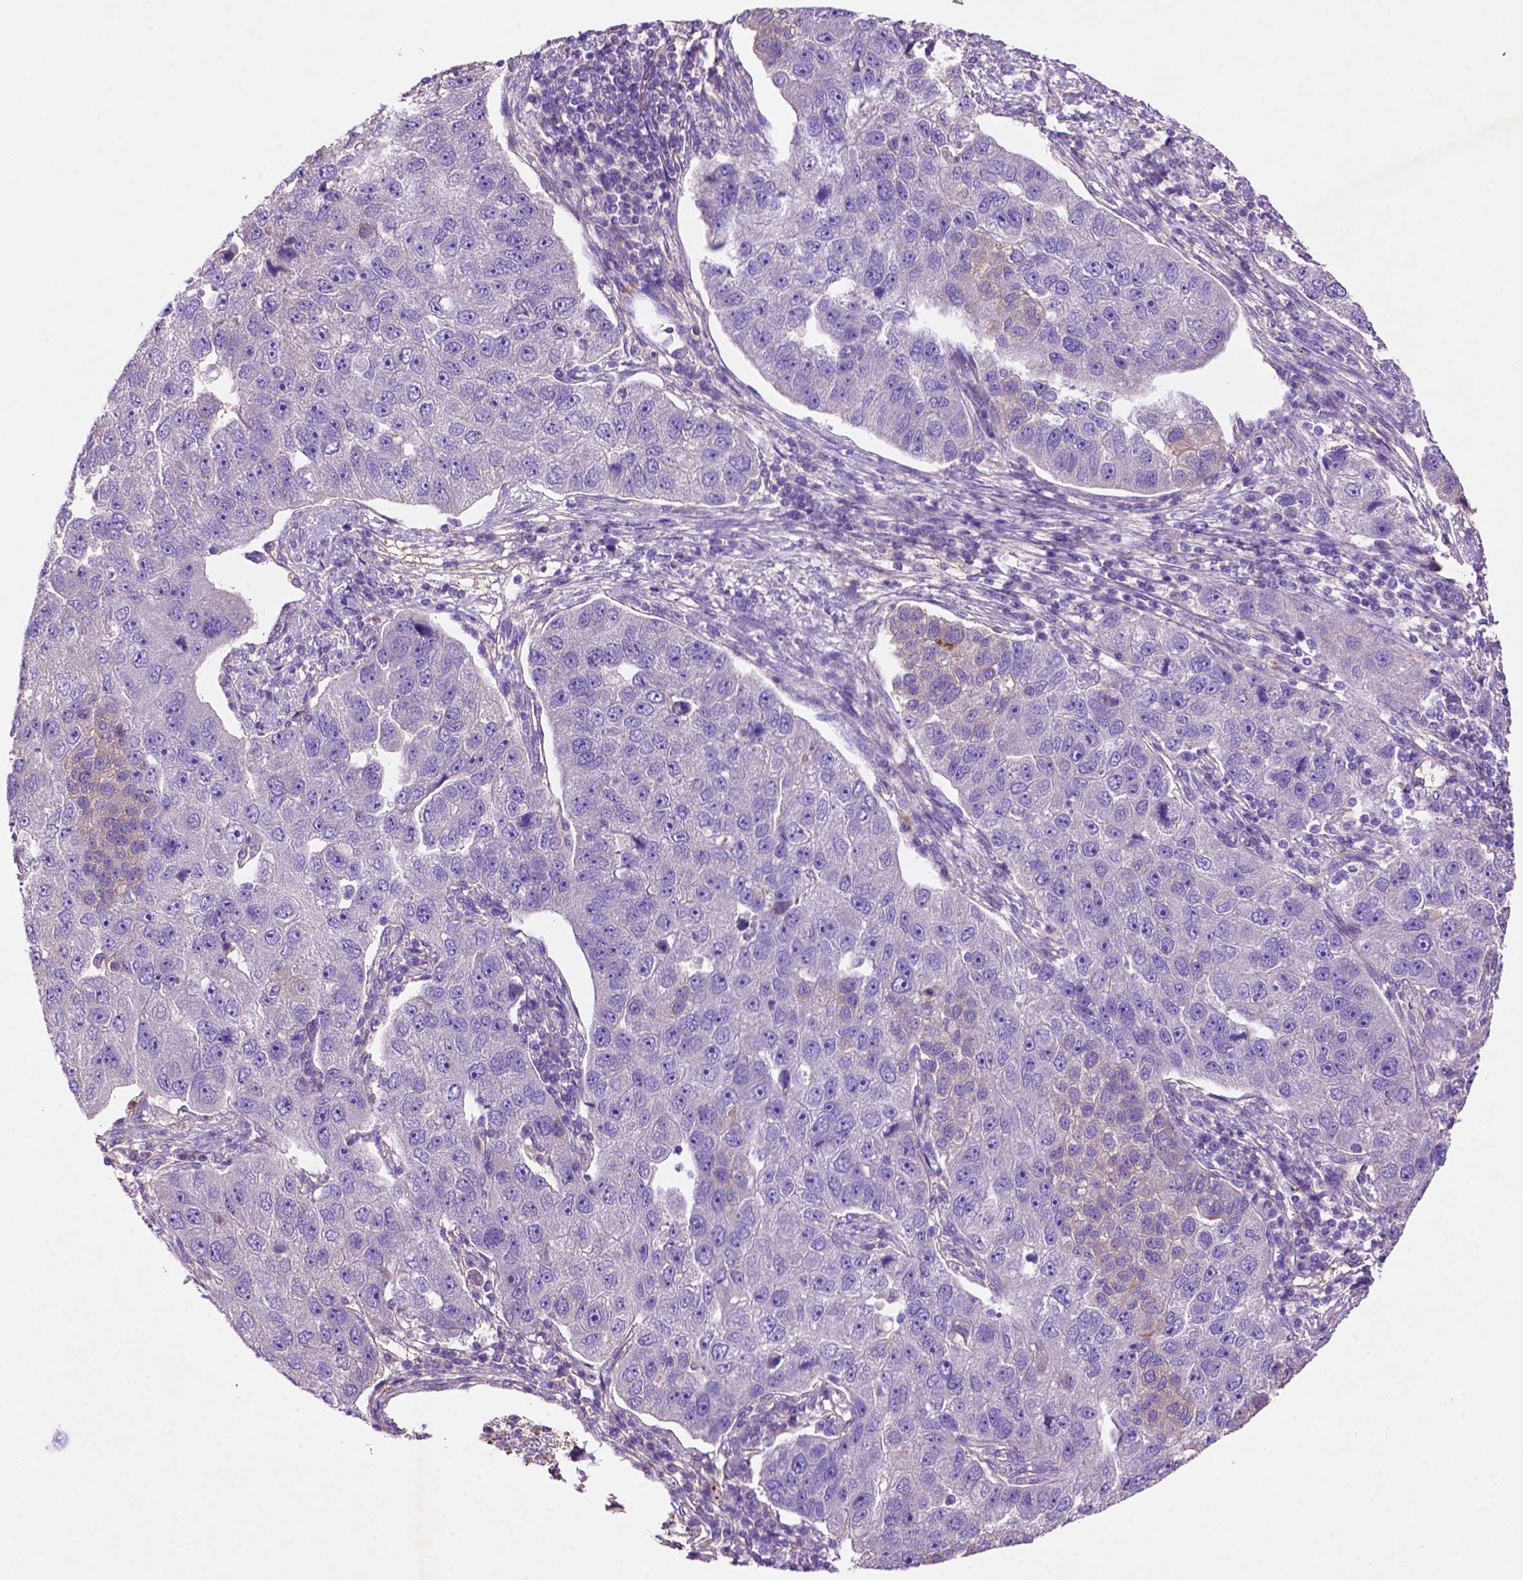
{"staining": {"intensity": "negative", "quantity": "none", "location": "none"}, "tissue": "pancreatic cancer", "cell_type": "Tumor cells", "image_type": "cancer", "snomed": [{"axis": "morphology", "description": "Adenocarcinoma, NOS"}, {"axis": "topography", "description": "Pancreas"}], "caption": "Tumor cells show no significant staining in adenocarcinoma (pancreatic).", "gene": "GDPD5", "patient": {"sex": "female", "age": 61}}